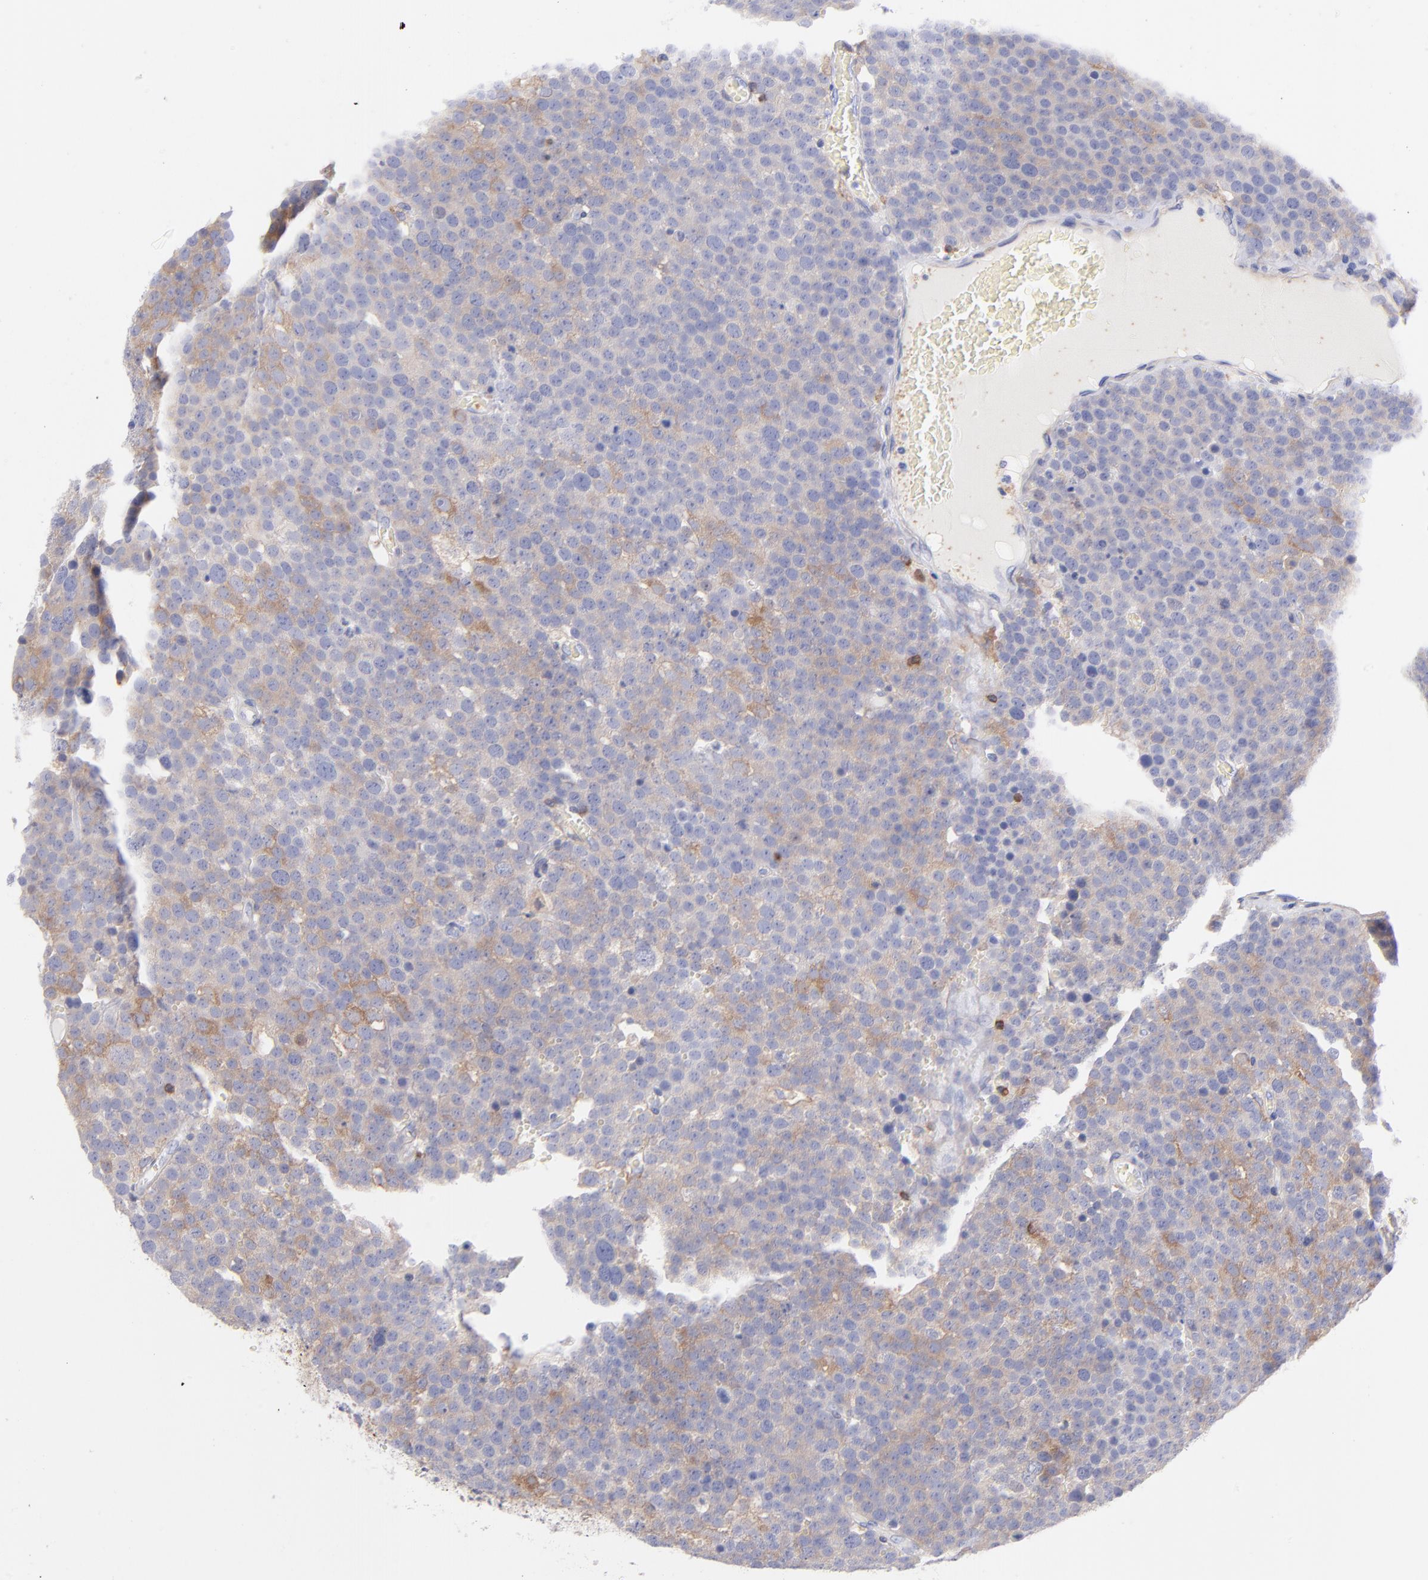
{"staining": {"intensity": "weak", "quantity": ">75%", "location": "cytoplasmic/membranous"}, "tissue": "testis cancer", "cell_type": "Tumor cells", "image_type": "cancer", "snomed": [{"axis": "morphology", "description": "Seminoma, NOS"}, {"axis": "topography", "description": "Testis"}], "caption": "Human seminoma (testis) stained with a brown dye shows weak cytoplasmic/membranous positive expression in approximately >75% of tumor cells.", "gene": "PRKCA", "patient": {"sex": "male", "age": 71}}